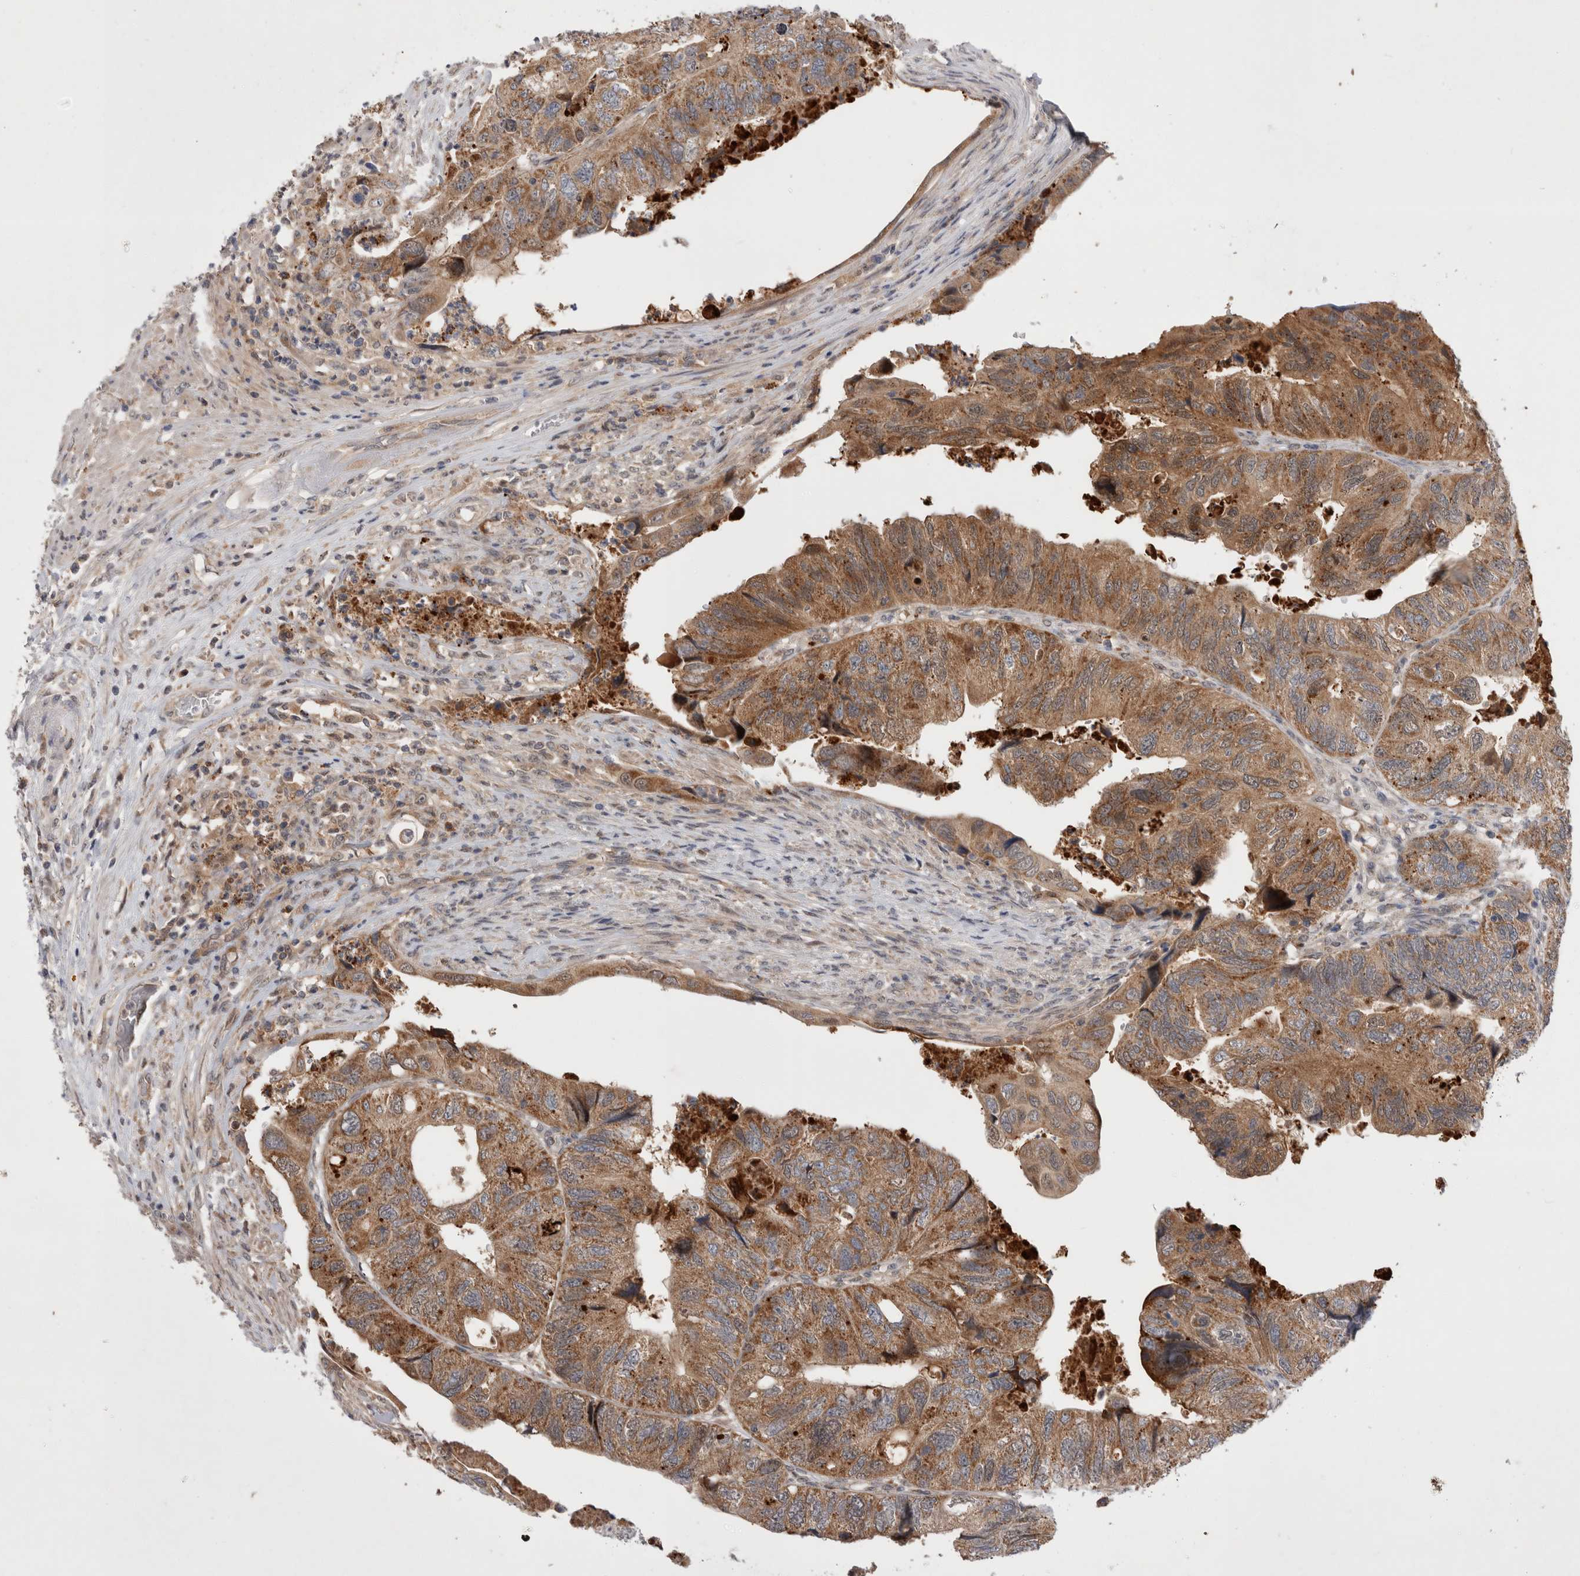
{"staining": {"intensity": "moderate", "quantity": ">75%", "location": "cytoplasmic/membranous"}, "tissue": "colorectal cancer", "cell_type": "Tumor cells", "image_type": "cancer", "snomed": [{"axis": "morphology", "description": "Adenocarcinoma, NOS"}, {"axis": "topography", "description": "Rectum"}], "caption": "Immunohistochemistry (IHC) (DAB (3,3'-diaminobenzidine)) staining of human colorectal adenocarcinoma exhibits moderate cytoplasmic/membranous protein expression in about >75% of tumor cells.", "gene": "MRPL37", "patient": {"sex": "male", "age": 63}}